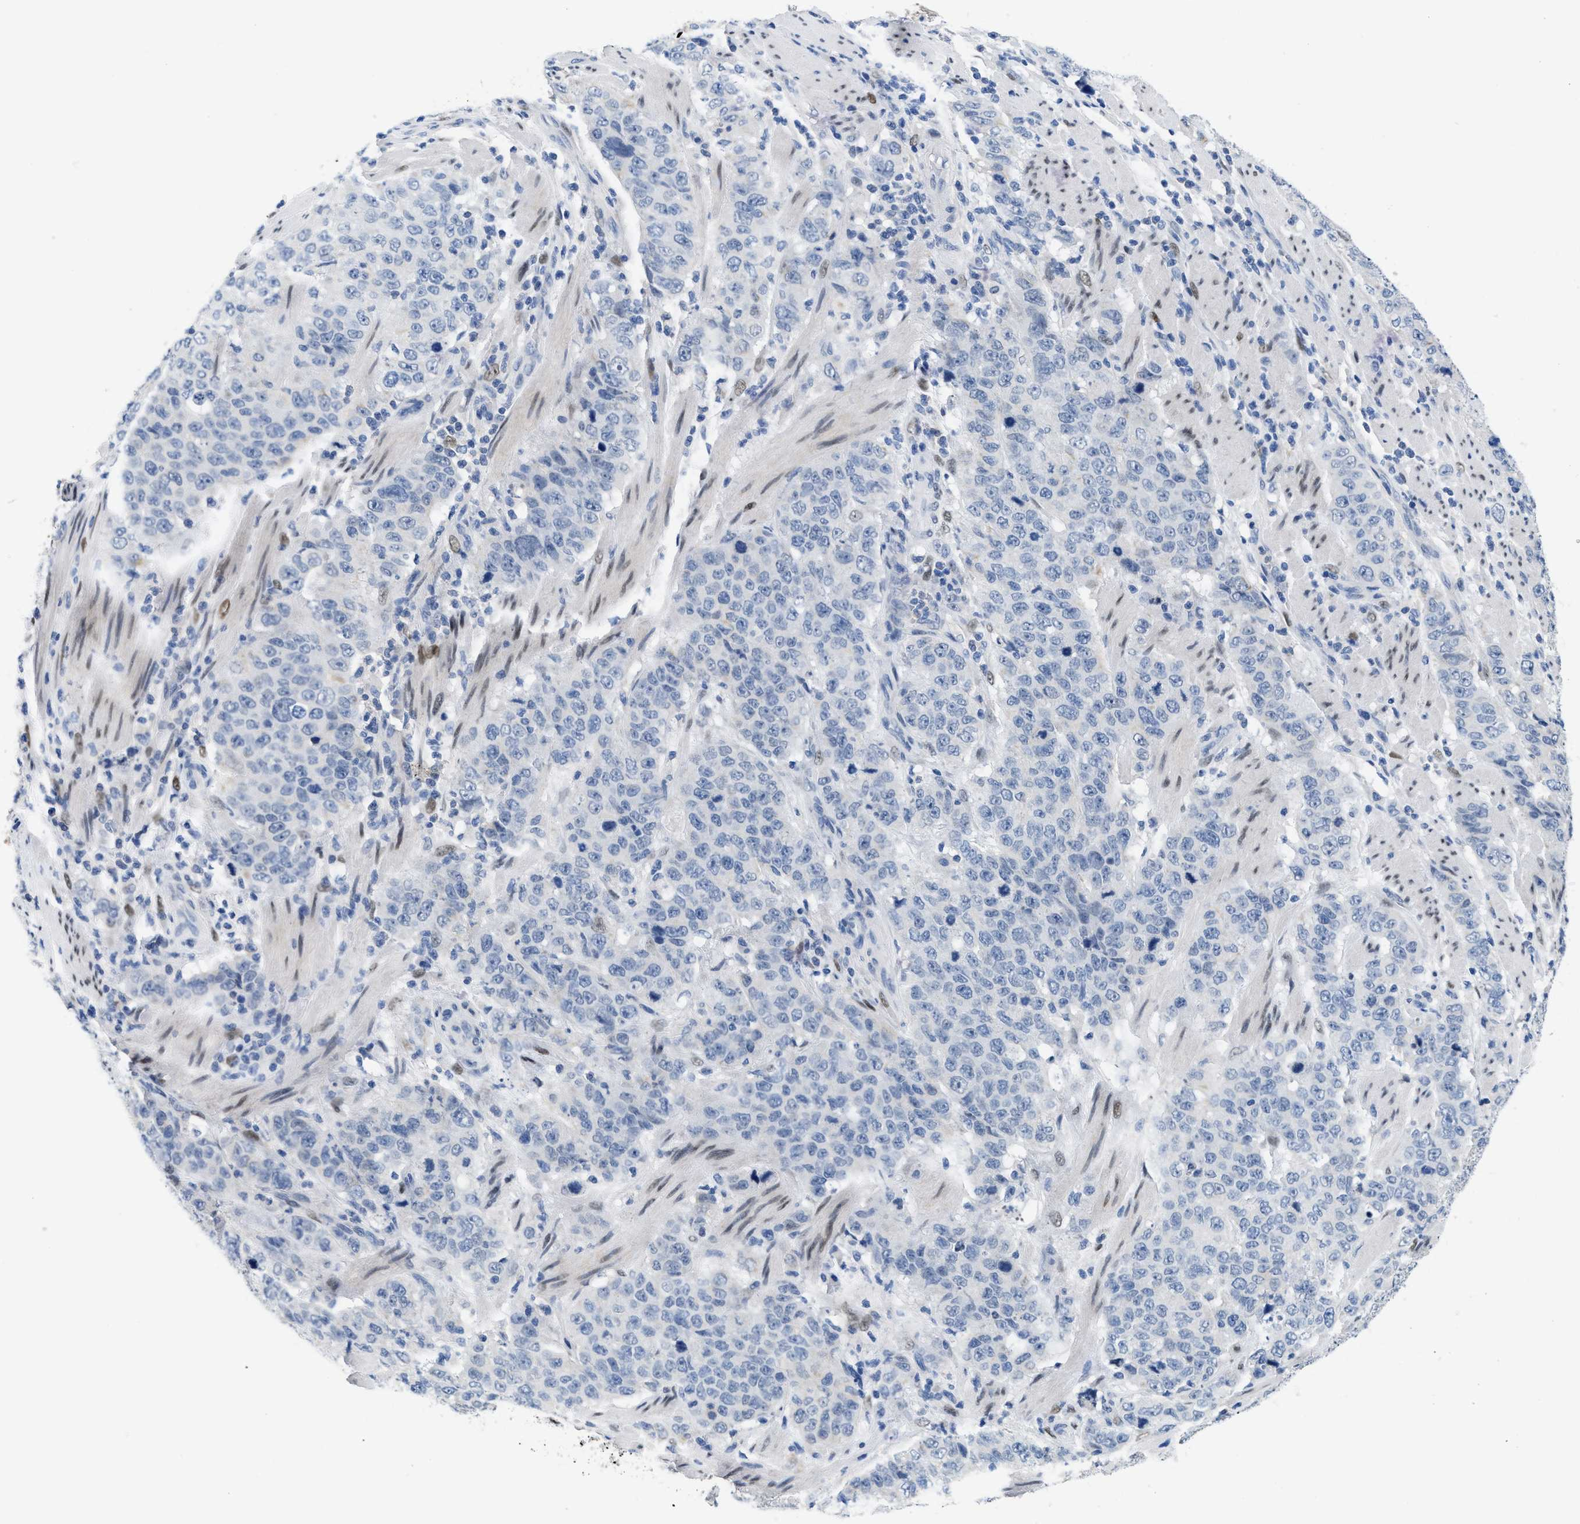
{"staining": {"intensity": "negative", "quantity": "none", "location": "none"}, "tissue": "stomach cancer", "cell_type": "Tumor cells", "image_type": "cancer", "snomed": [{"axis": "morphology", "description": "Adenocarcinoma, NOS"}, {"axis": "topography", "description": "Stomach"}], "caption": "The immunohistochemistry (IHC) micrograph has no significant expression in tumor cells of stomach adenocarcinoma tissue. (DAB (3,3'-diaminobenzidine) immunohistochemistry (IHC) with hematoxylin counter stain).", "gene": "NFIX", "patient": {"sex": "male", "age": 48}}